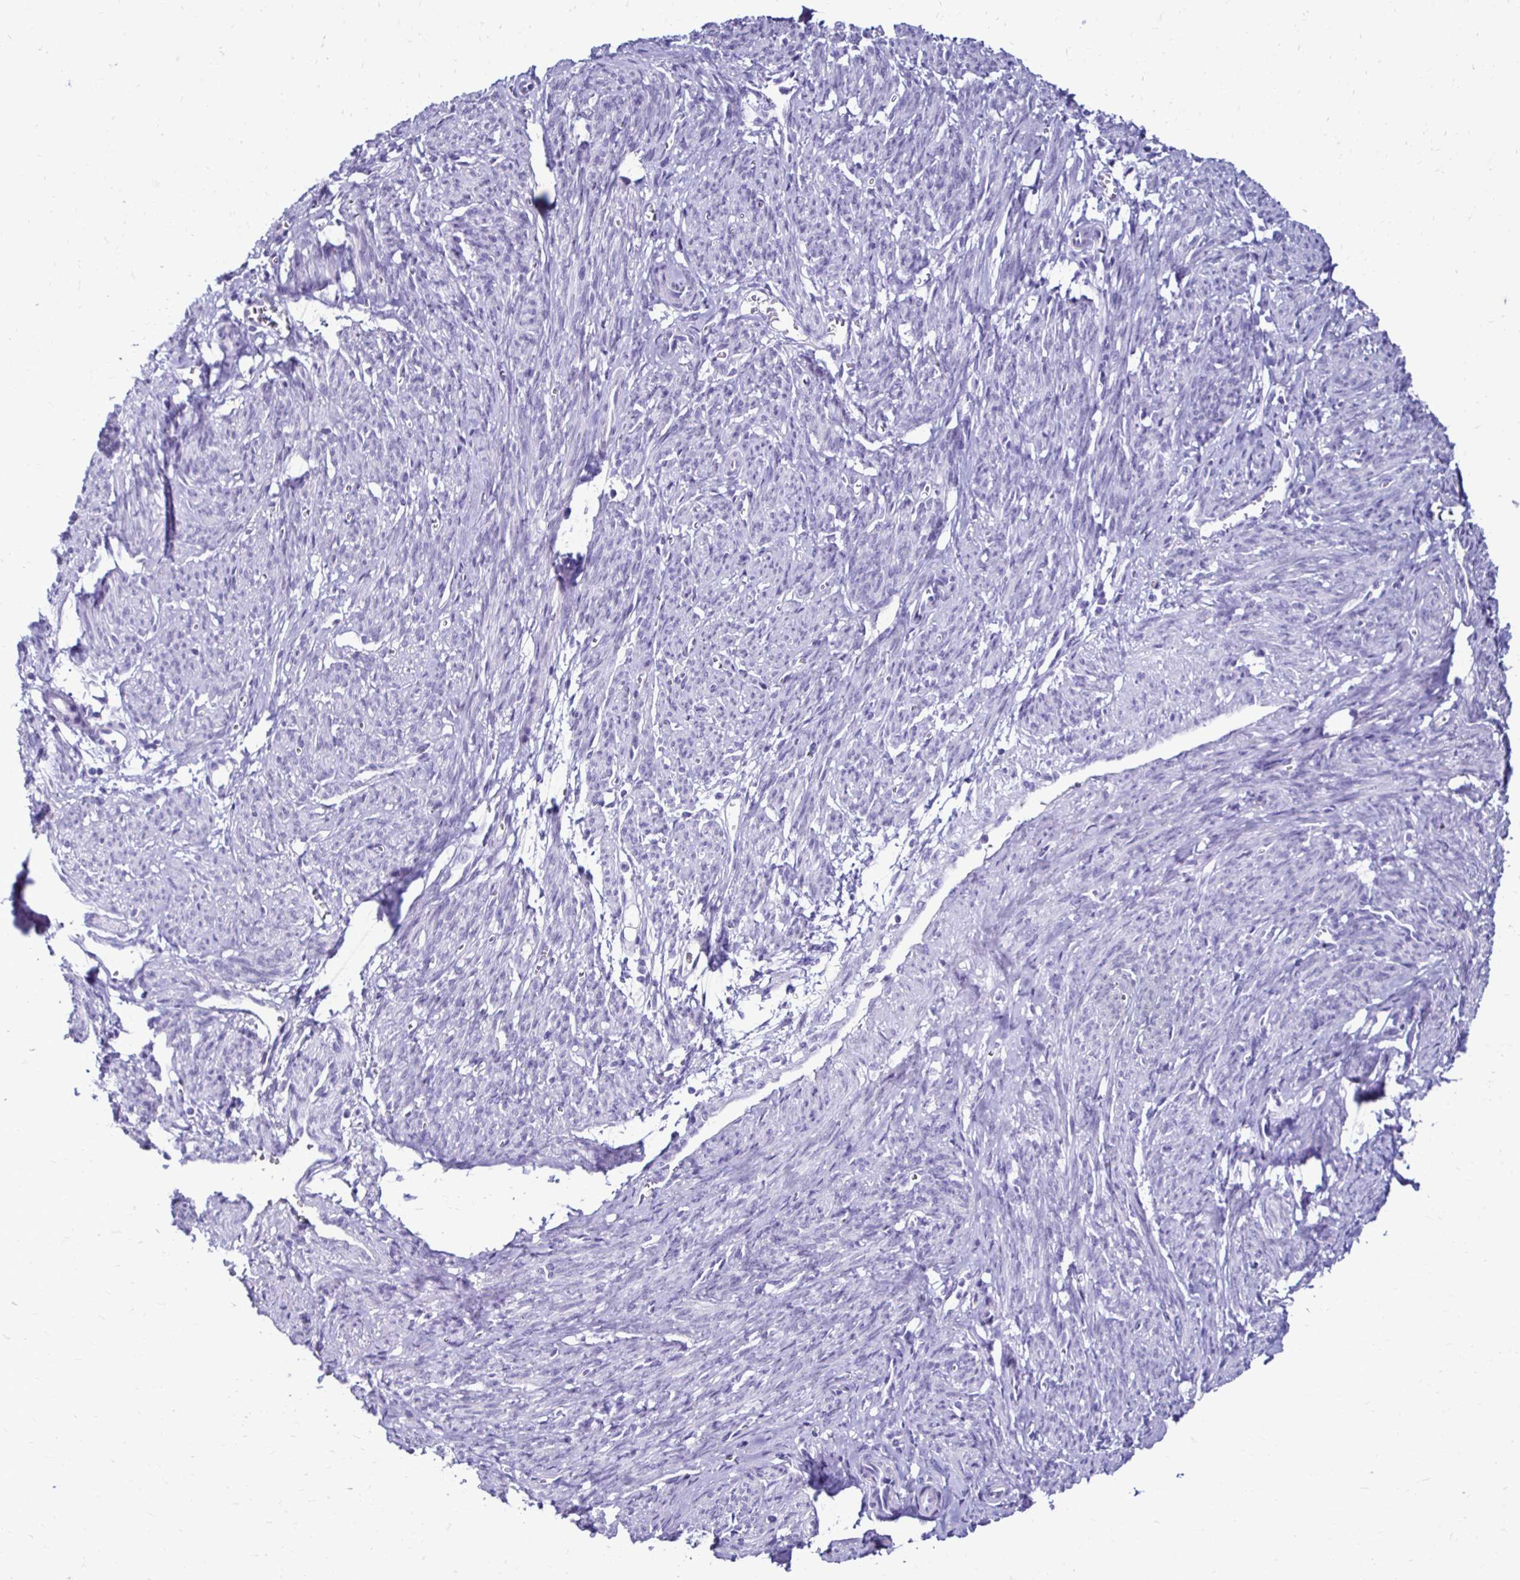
{"staining": {"intensity": "negative", "quantity": "none", "location": "none"}, "tissue": "smooth muscle", "cell_type": "Smooth muscle cells", "image_type": "normal", "snomed": [{"axis": "morphology", "description": "Normal tissue, NOS"}, {"axis": "topography", "description": "Smooth muscle"}], "caption": "Protein analysis of normal smooth muscle reveals no significant expression in smooth muscle cells.", "gene": "CST5", "patient": {"sex": "female", "age": 65}}